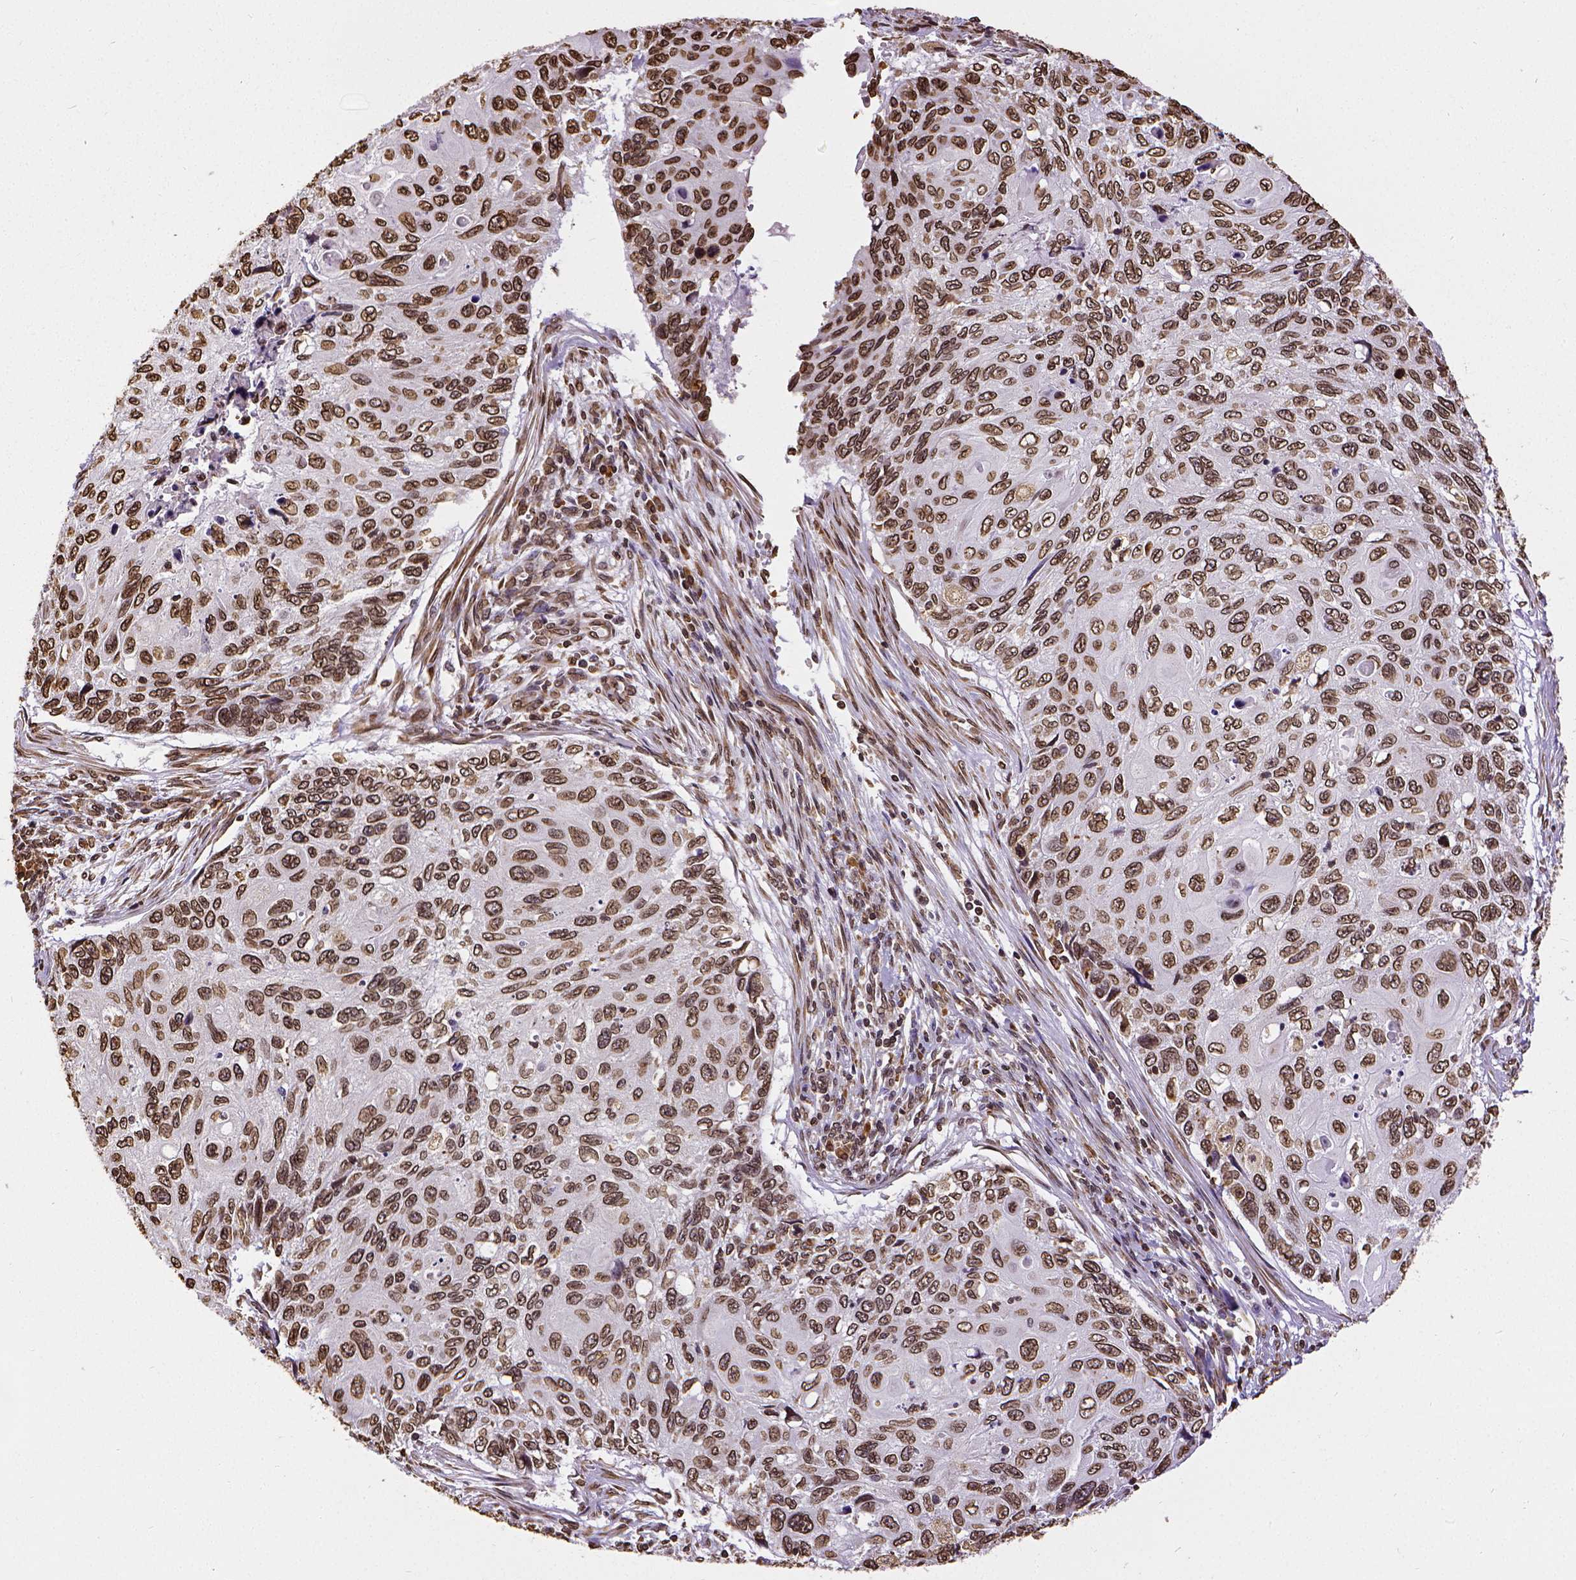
{"staining": {"intensity": "moderate", "quantity": ">75%", "location": "cytoplasmic/membranous,nuclear"}, "tissue": "cervical cancer", "cell_type": "Tumor cells", "image_type": "cancer", "snomed": [{"axis": "morphology", "description": "Squamous cell carcinoma, NOS"}, {"axis": "topography", "description": "Cervix"}], "caption": "Immunohistochemical staining of human cervical cancer (squamous cell carcinoma) exhibits moderate cytoplasmic/membranous and nuclear protein expression in approximately >75% of tumor cells.", "gene": "MTDH", "patient": {"sex": "female", "age": 70}}